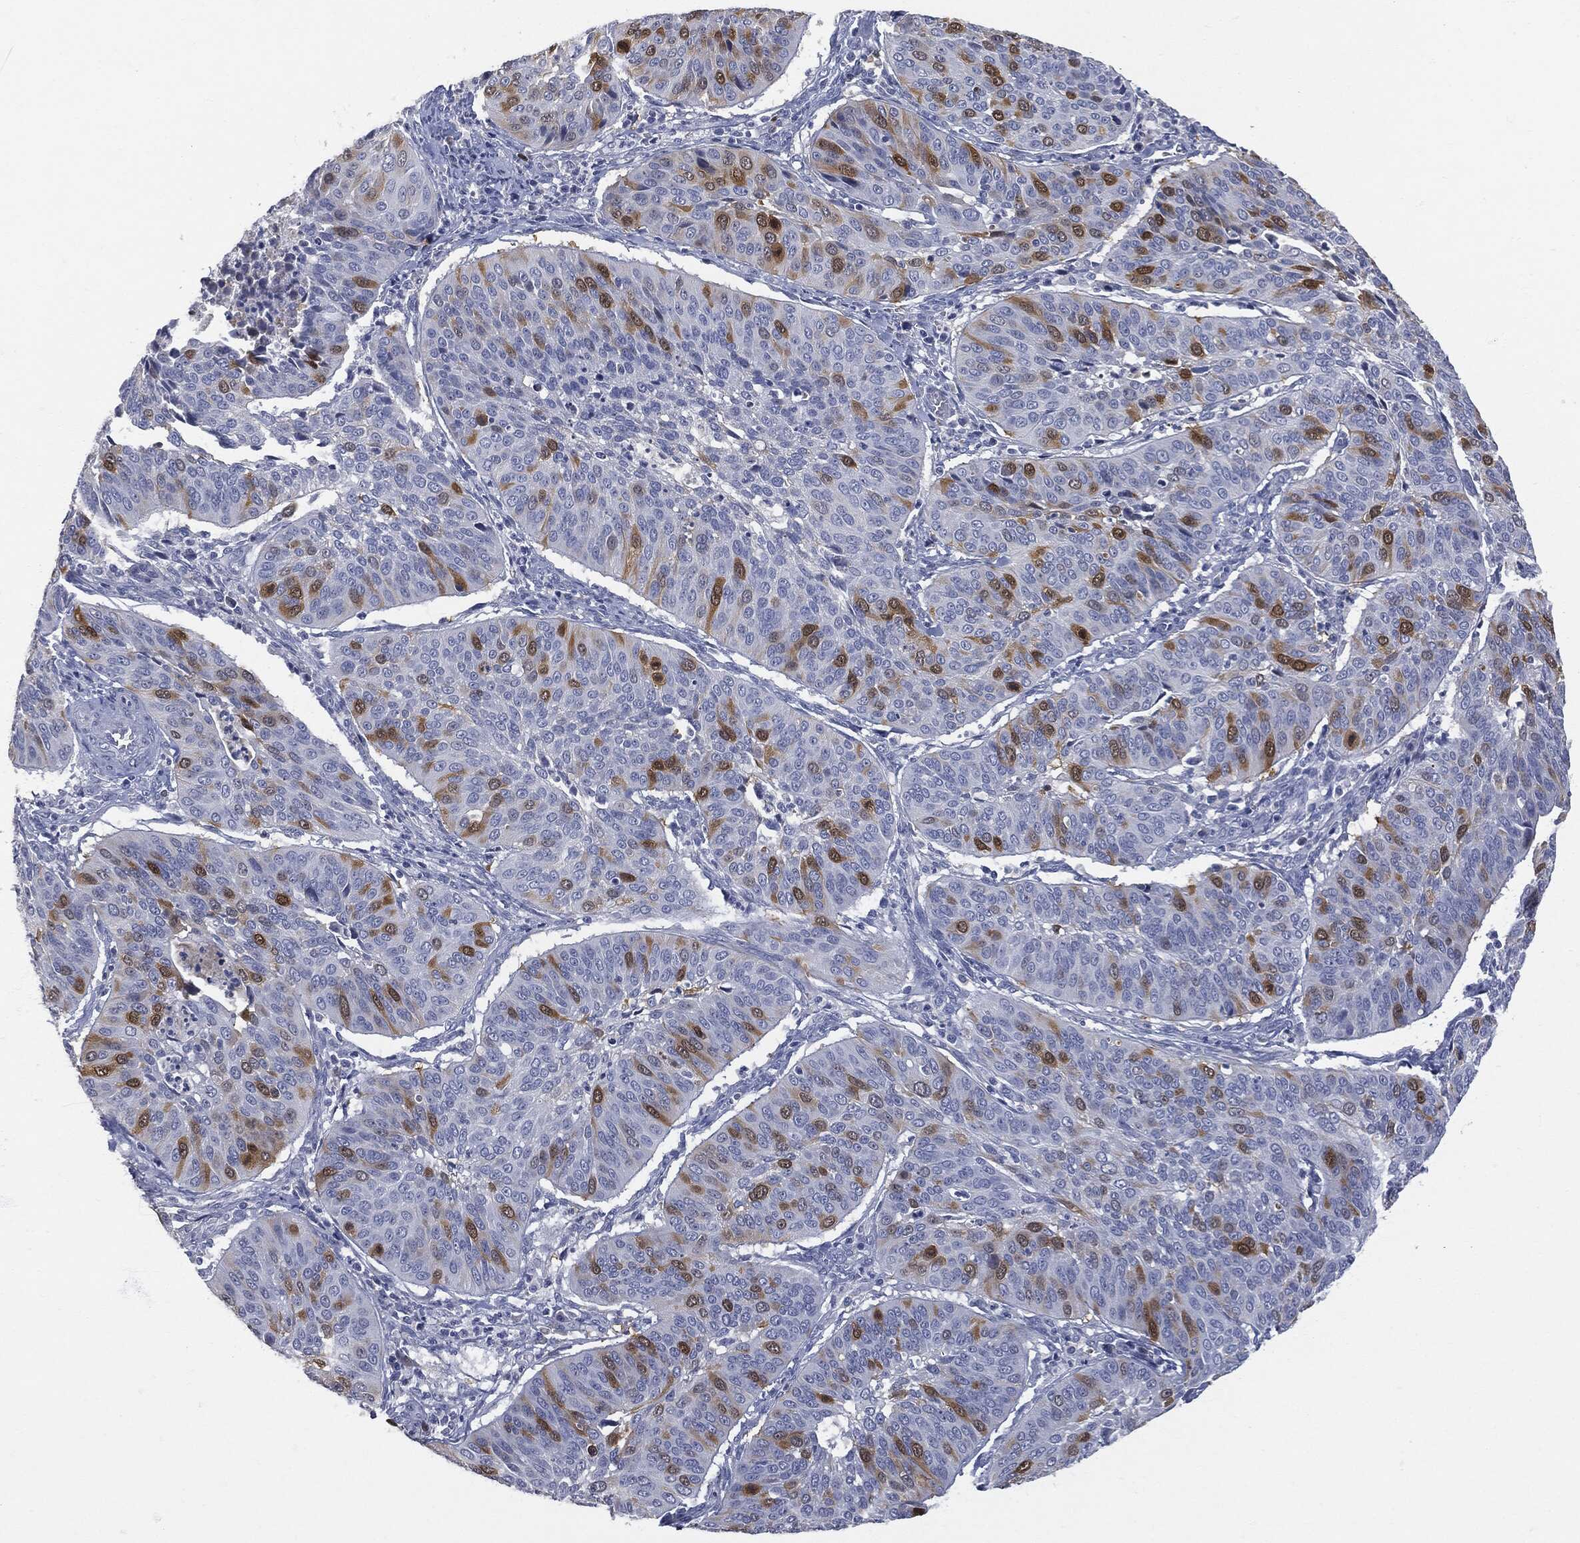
{"staining": {"intensity": "strong", "quantity": "<25%", "location": "cytoplasmic/membranous"}, "tissue": "cervical cancer", "cell_type": "Tumor cells", "image_type": "cancer", "snomed": [{"axis": "morphology", "description": "Normal tissue, NOS"}, {"axis": "morphology", "description": "Squamous cell carcinoma, NOS"}, {"axis": "topography", "description": "Cervix"}], "caption": "Cervical cancer was stained to show a protein in brown. There is medium levels of strong cytoplasmic/membranous positivity in approximately <25% of tumor cells.", "gene": "UBE2C", "patient": {"sex": "female", "age": 39}}